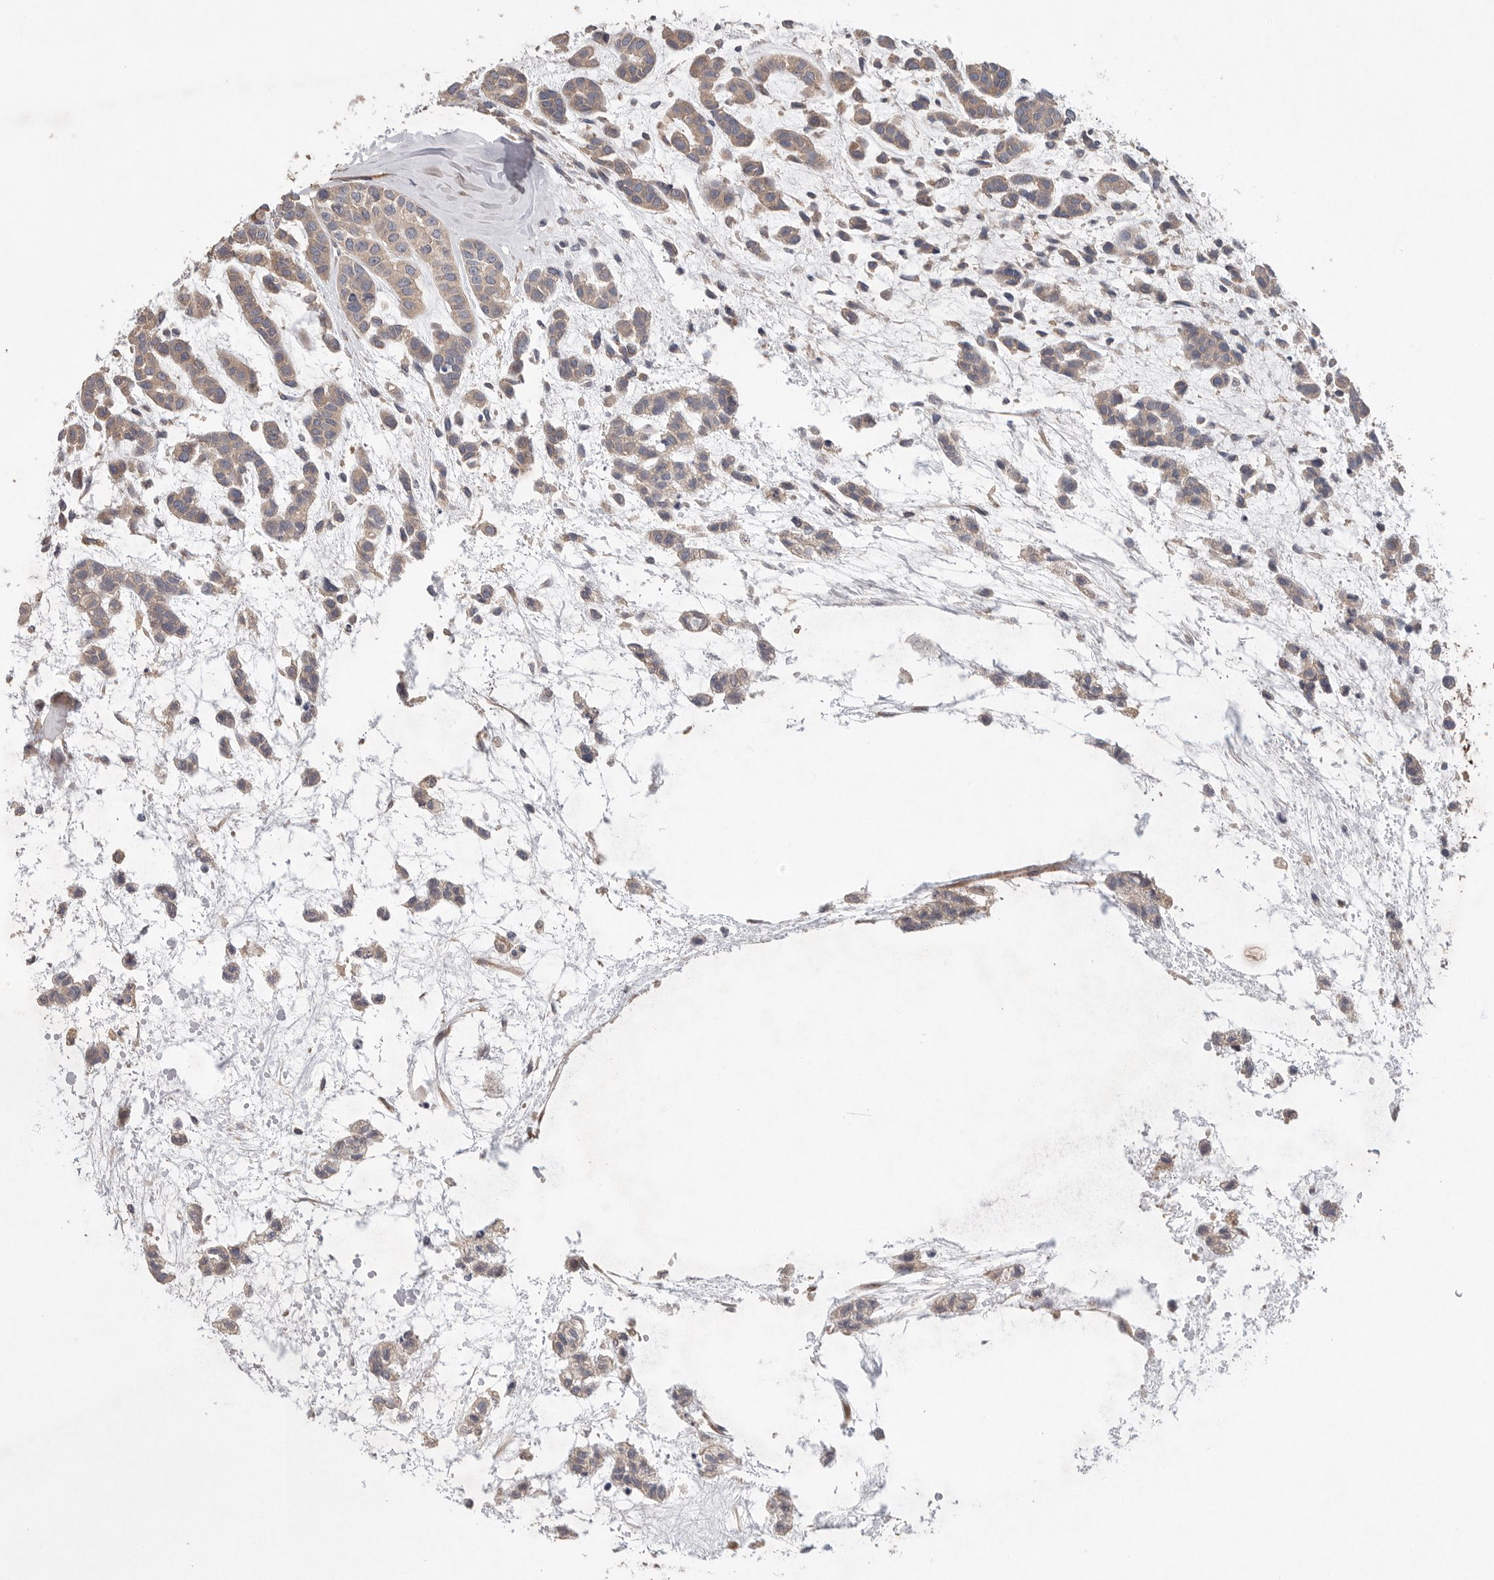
{"staining": {"intensity": "weak", "quantity": ">75%", "location": "cytoplasmic/membranous"}, "tissue": "head and neck cancer", "cell_type": "Tumor cells", "image_type": "cancer", "snomed": [{"axis": "morphology", "description": "Adenocarcinoma, NOS"}, {"axis": "morphology", "description": "Adenoma, NOS"}, {"axis": "topography", "description": "Head-Neck"}], "caption": "This is a histology image of IHC staining of head and neck cancer (adenoma), which shows weak expression in the cytoplasmic/membranous of tumor cells.", "gene": "PRKCH", "patient": {"sex": "female", "age": 55}}